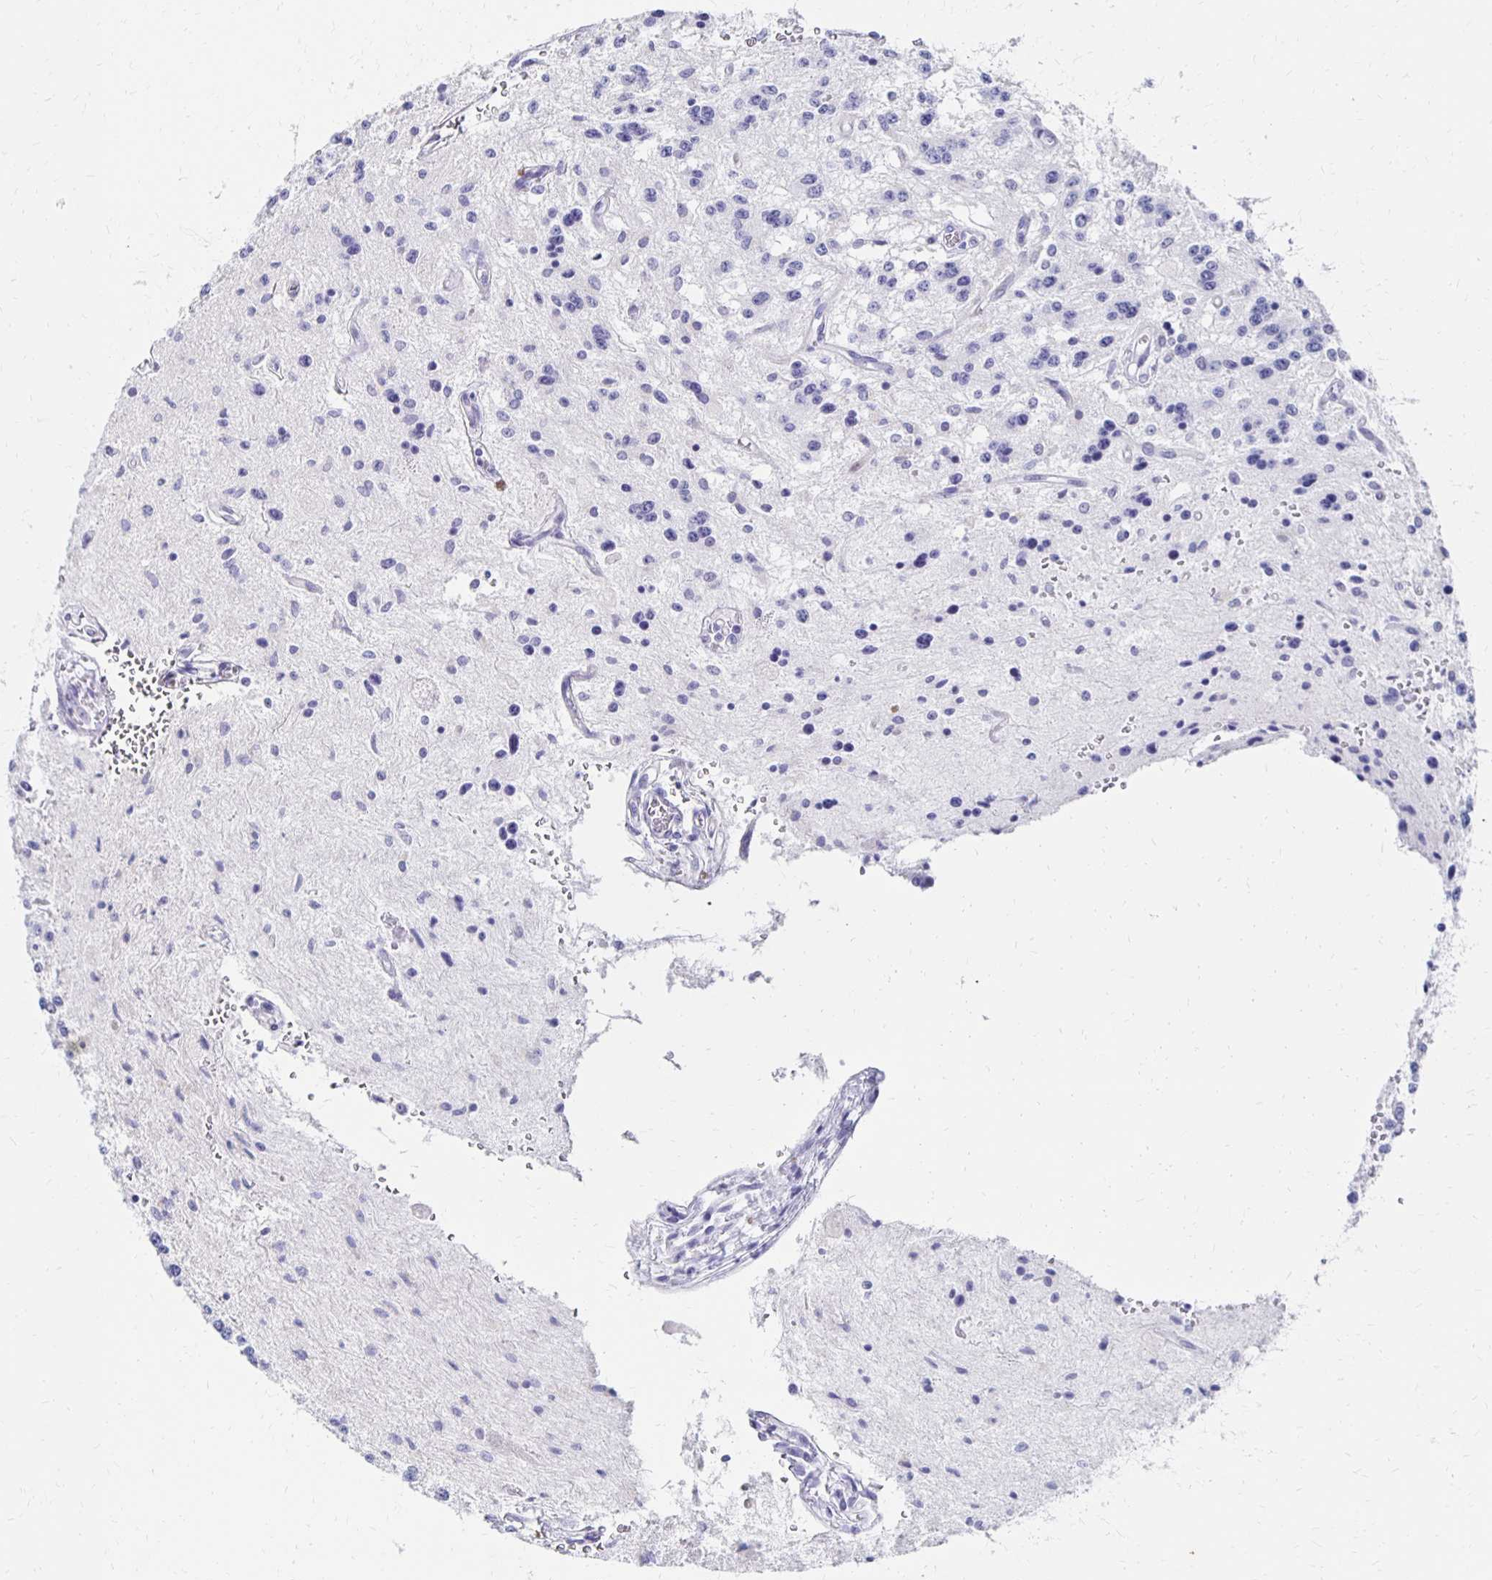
{"staining": {"intensity": "negative", "quantity": "none", "location": "none"}, "tissue": "glioma", "cell_type": "Tumor cells", "image_type": "cancer", "snomed": [{"axis": "morphology", "description": "Glioma, malignant, Low grade"}, {"axis": "topography", "description": "Cerebellum"}], "caption": "This is an immunohistochemistry (IHC) photomicrograph of low-grade glioma (malignant). There is no staining in tumor cells.", "gene": "SYT2", "patient": {"sex": "female", "age": 14}}